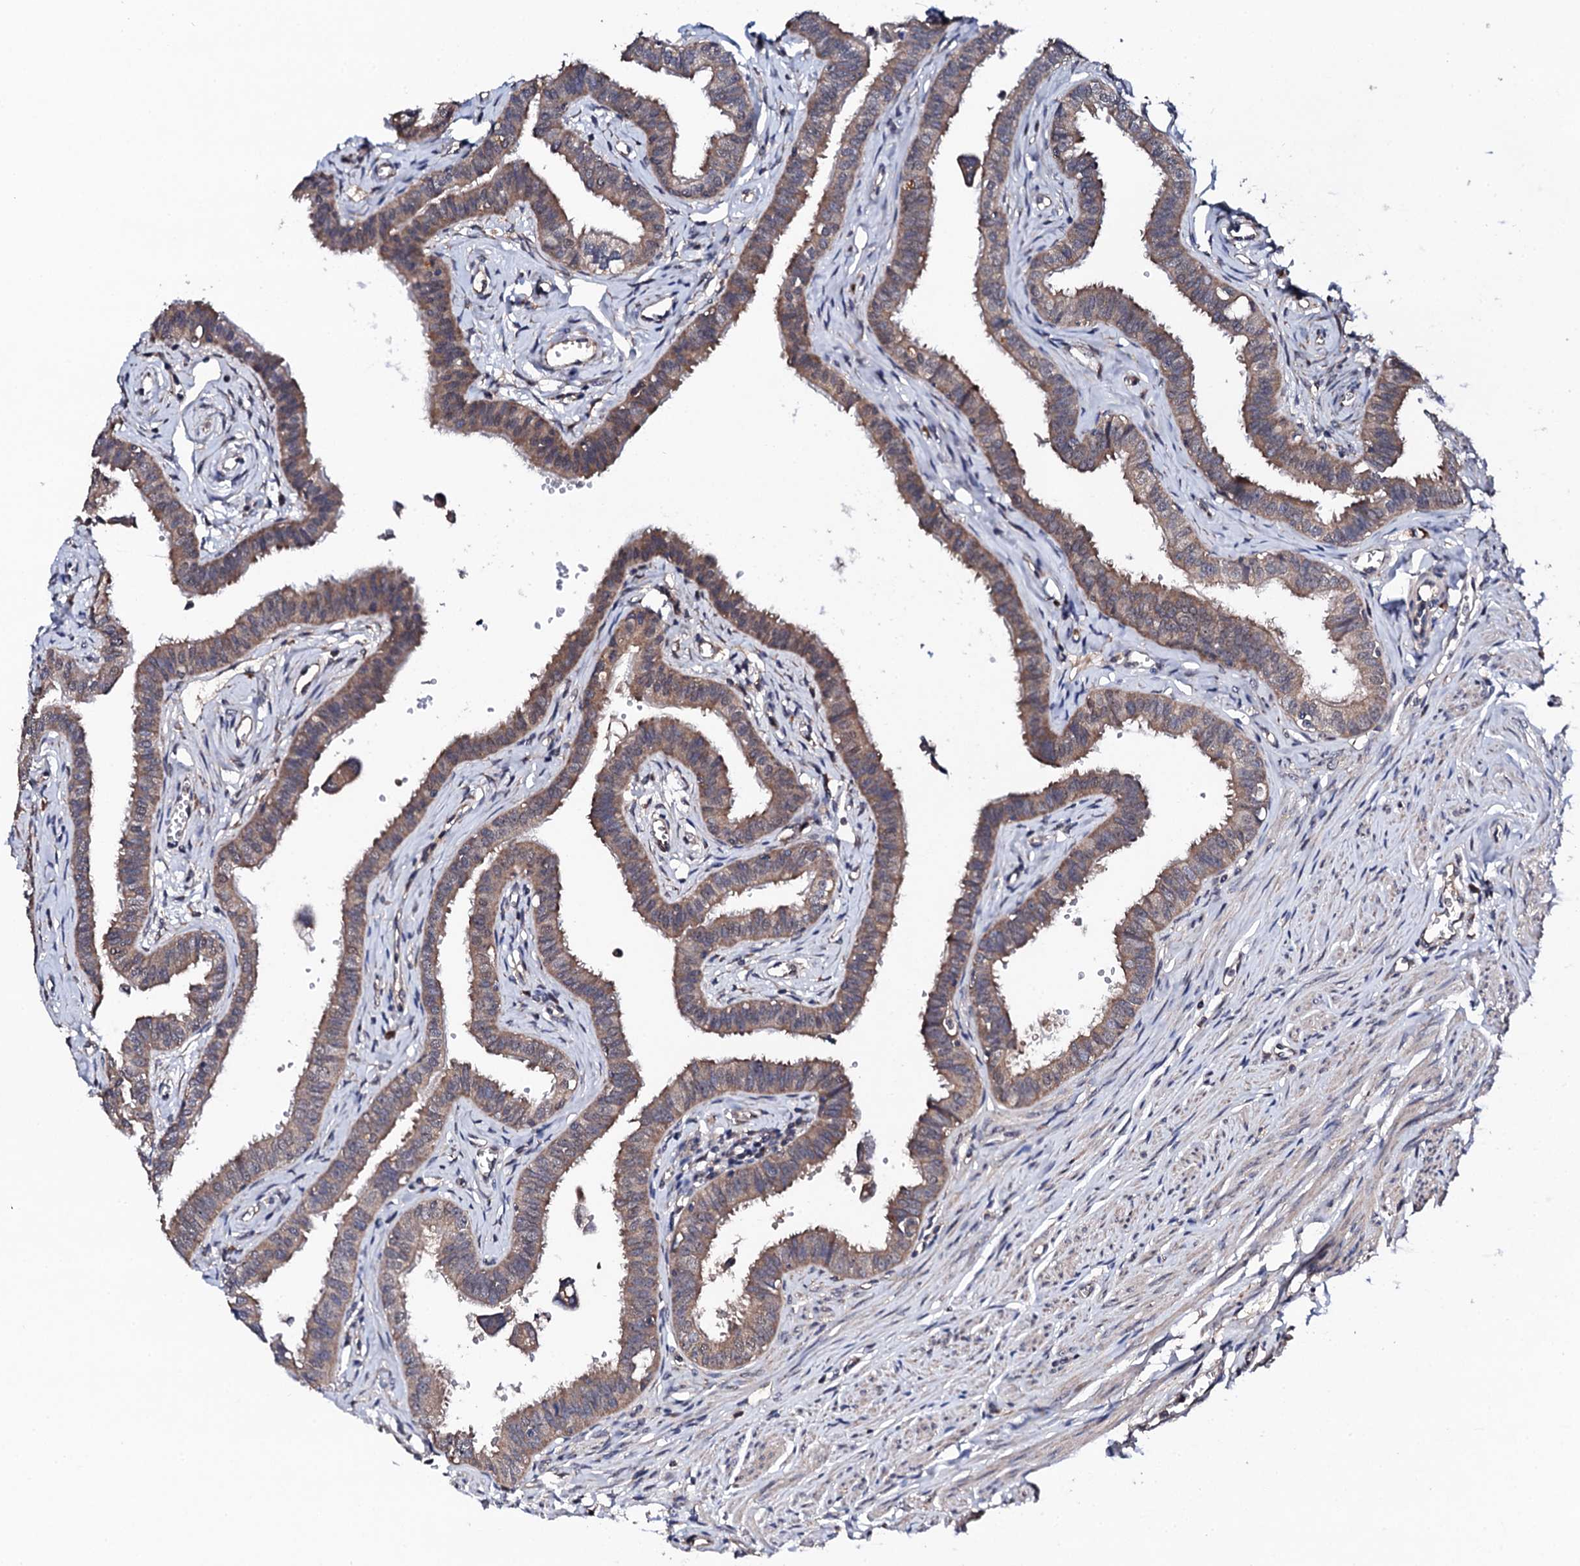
{"staining": {"intensity": "moderate", "quantity": ">75%", "location": "cytoplasmic/membranous"}, "tissue": "fallopian tube", "cell_type": "Glandular cells", "image_type": "normal", "snomed": [{"axis": "morphology", "description": "Normal tissue, NOS"}, {"axis": "morphology", "description": "Carcinoma, NOS"}, {"axis": "topography", "description": "Fallopian tube"}, {"axis": "topography", "description": "Ovary"}], "caption": "Immunohistochemistry (IHC) micrograph of normal fallopian tube stained for a protein (brown), which exhibits medium levels of moderate cytoplasmic/membranous staining in about >75% of glandular cells.", "gene": "IP6K1", "patient": {"sex": "female", "age": 59}}